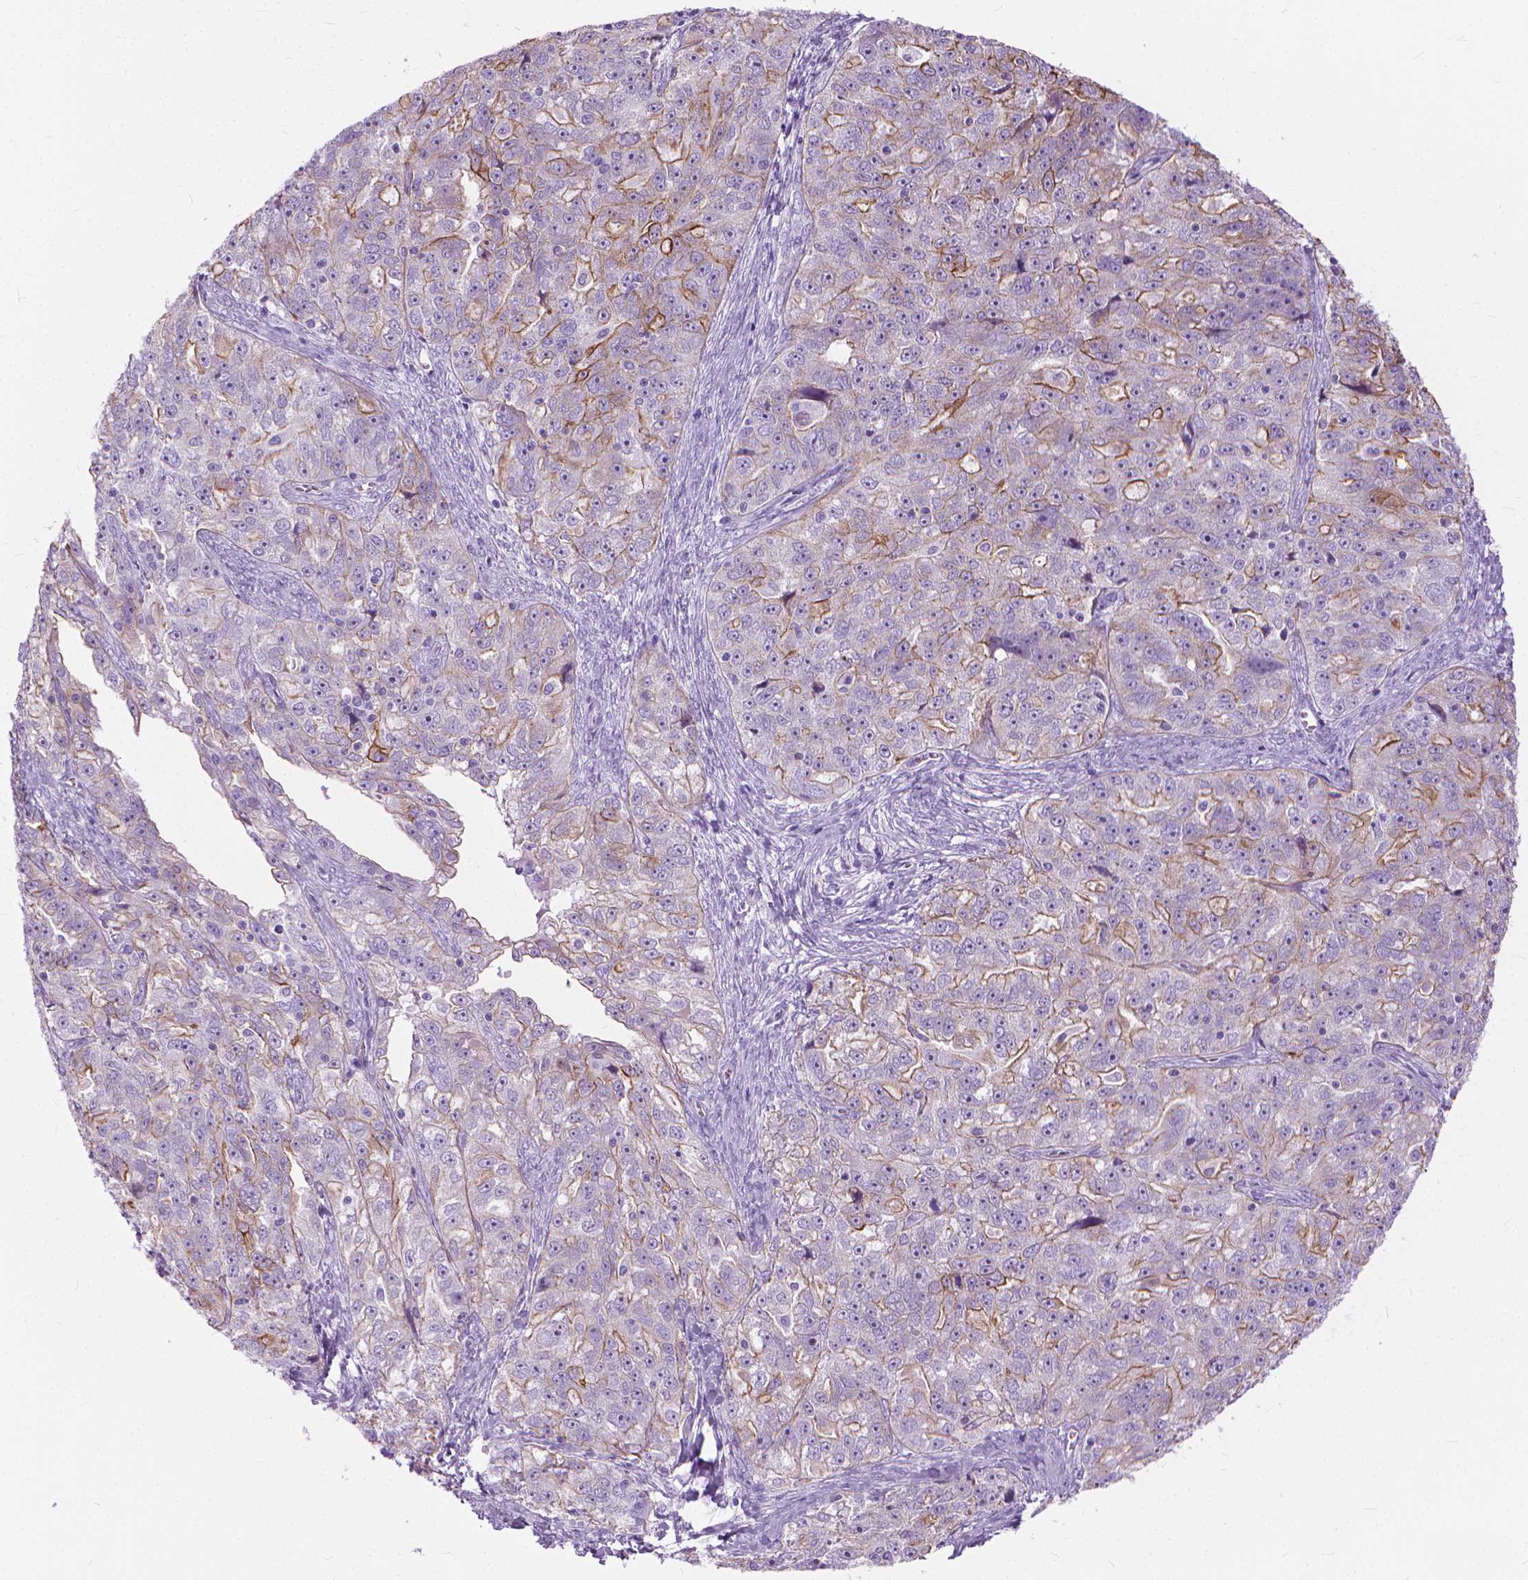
{"staining": {"intensity": "moderate", "quantity": "<25%", "location": "cytoplasmic/membranous"}, "tissue": "ovarian cancer", "cell_type": "Tumor cells", "image_type": "cancer", "snomed": [{"axis": "morphology", "description": "Cystadenocarcinoma, serous, NOS"}, {"axis": "topography", "description": "Ovary"}], "caption": "About <25% of tumor cells in human serous cystadenocarcinoma (ovarian) demonstrate moderate cytoplasmic/membranous protein expression as visualized by brown immunohistochemical staining.", "gene": "HTR2B", "patient": {"sex": "female", "age": 51}}